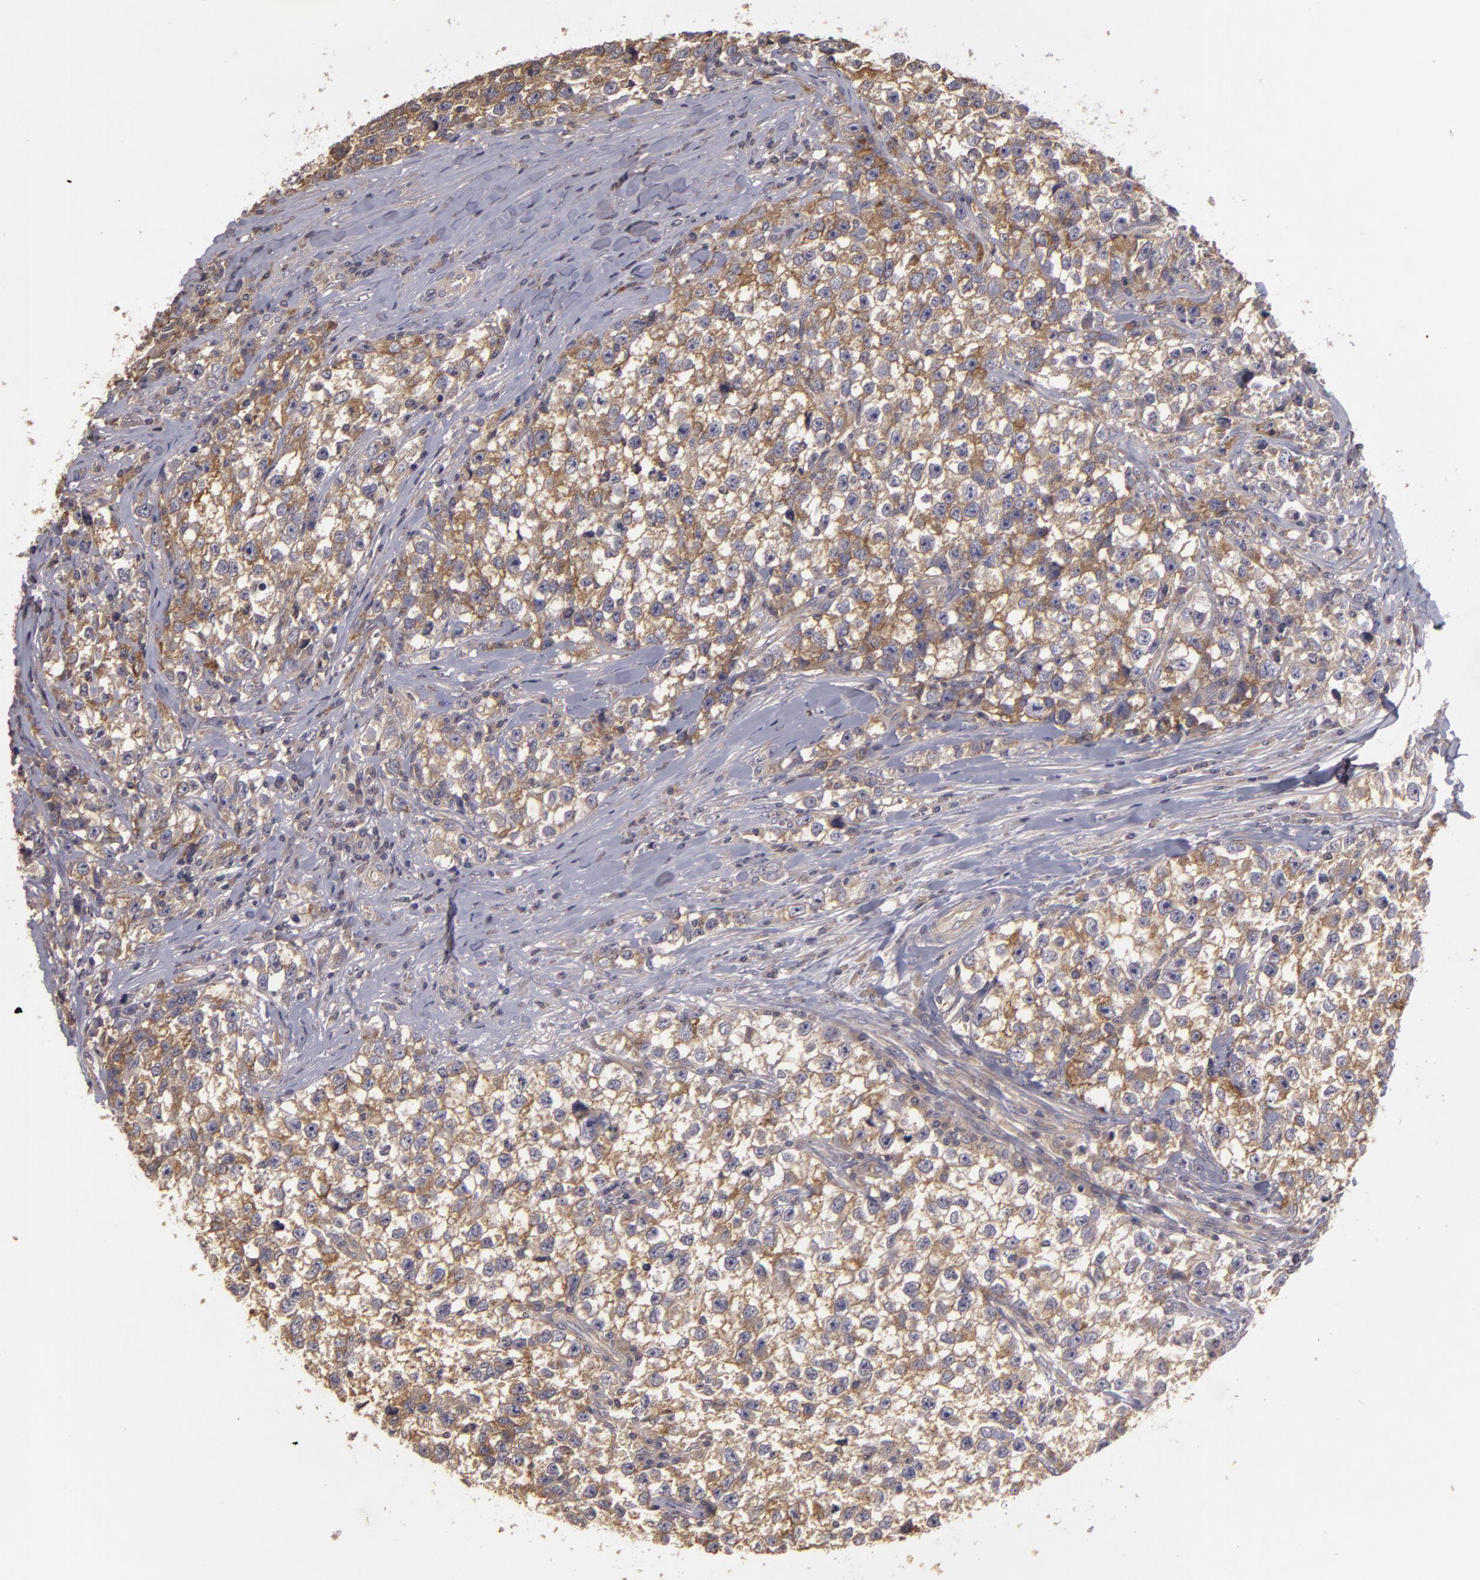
{"staining": {"intensity": "weak", "quantity": "25%-75%", "location": "cytoplasmic/membranous"}, "tissue": "testis cancer", "cell_type": "Tumor cells", "image_type": "cancer", "snomed": [{"axis": "morphology", "description": "Seminoma, NOS"}, {"axis": "morphology", "description": "Carcinoma, Embryonal, NOS"}, {"axis": "topography", "description": "Testis"}], "caption": "Immunohistochemical staining of seminoma (testis) demonstrates low levels of weak cytoplasmic/membranous positivity in approximately 25%-75% of tumor cells.", "gene": "HRAS", "patient": {"sex": "male", "age": 30}}